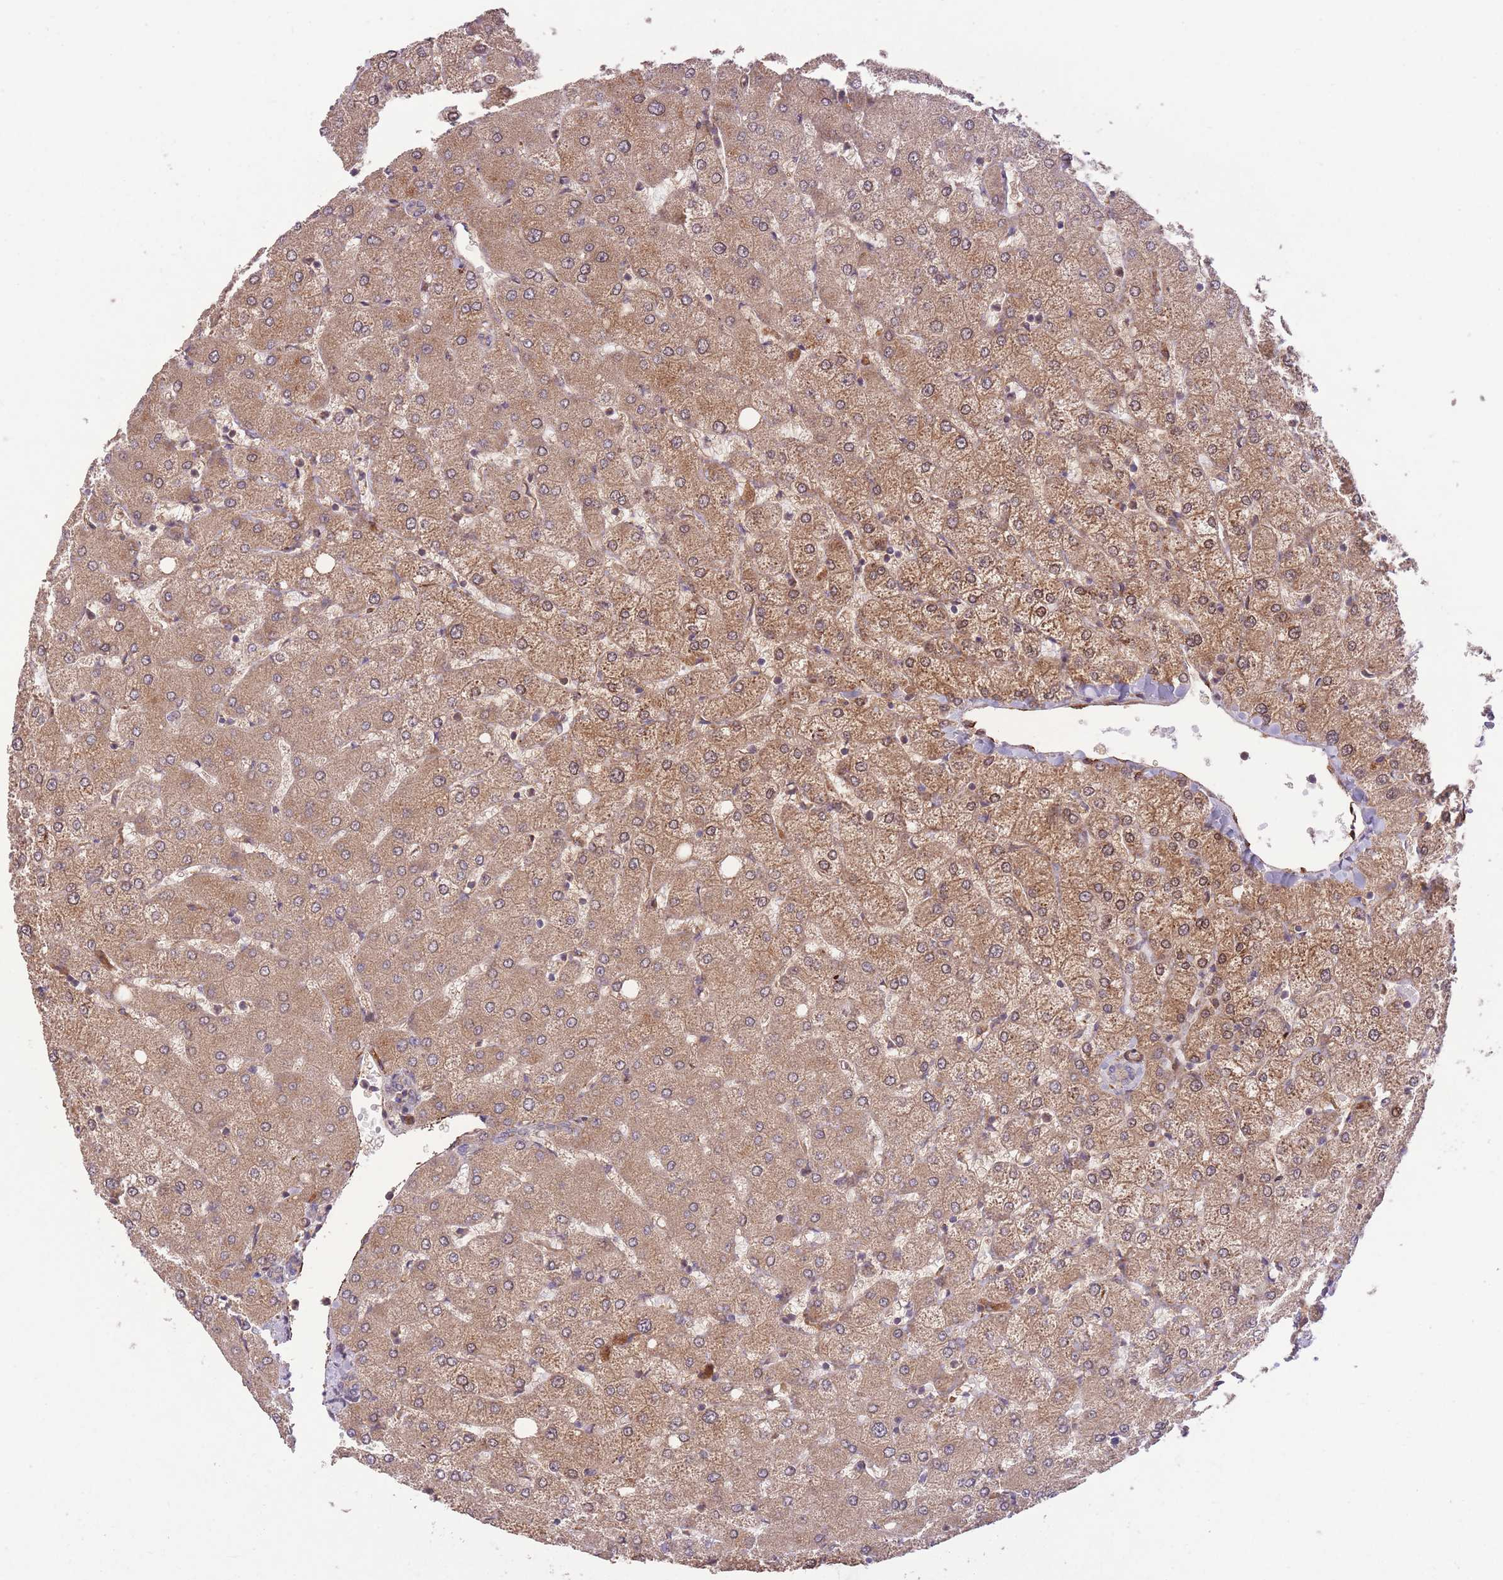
{"staining": {"intensity": "weak", "quantity": "<25%", "location": "cytoplasmic/membranous"}, "tissue": "liver", "cell_type": "Cholangiocytes", "image_type": "normal", "snomed": [{"axis": "morphology", "description": "Normal tissue, NOS"}, {"axis": "topography", "description": "Liver"}], "caption": "Cholangiocytes show no significant positivity in unremarkable liver. The staining was performed using DAB (3,3'-diaminobenzidine) to visualize the protein expression in brown, while the nuclei were stained in blue with hematoxylin (Magnification: 20x).", "gene": "CISH", "patient": {"sex": "female", "age": 54}}